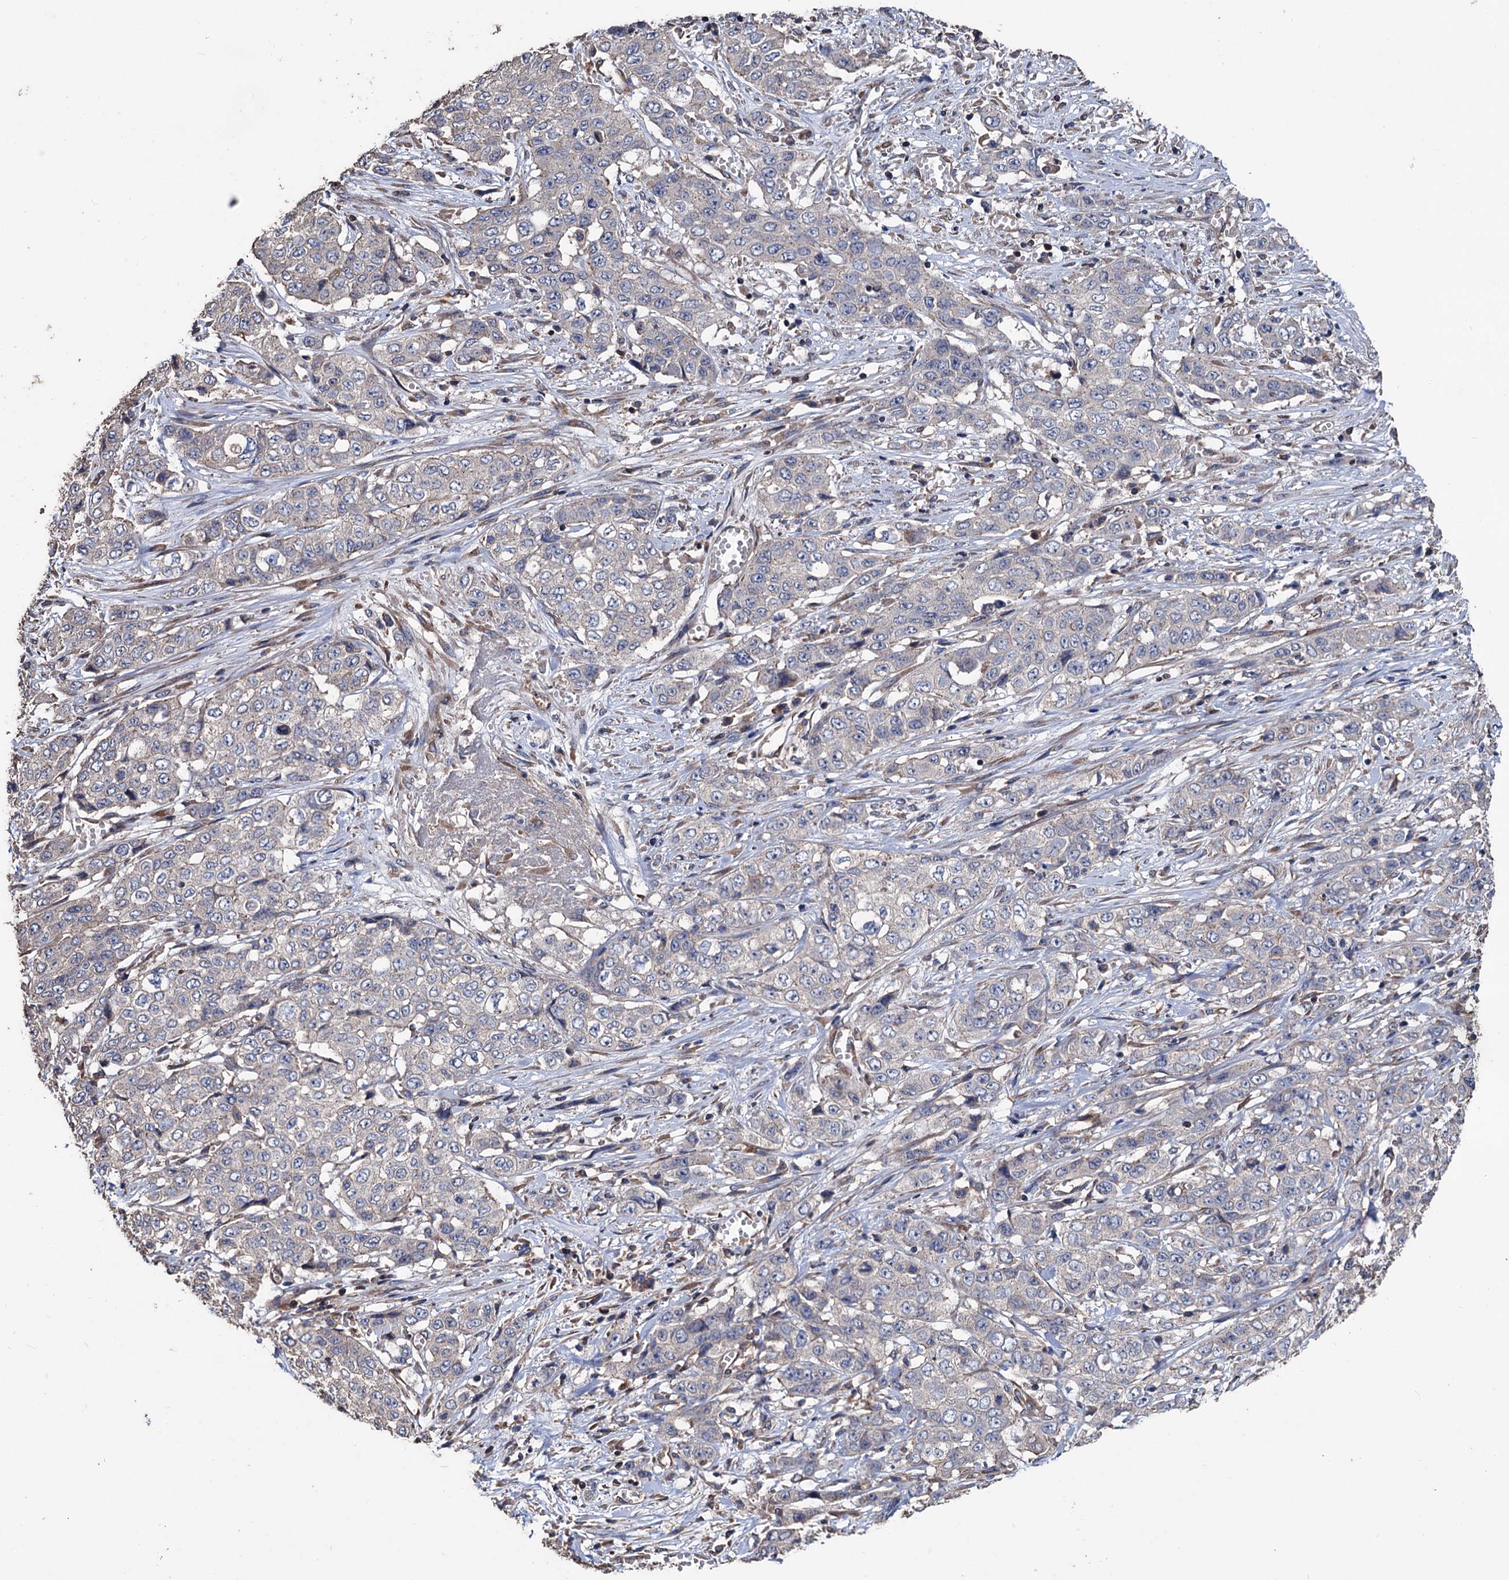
{"staining": {"intensity": "negative", "quantity": "none", "location": "none"}, "tissue": "stomach cancer", "cell_type": "Tumor cells", "image_type": "cancer", "snomed": [{"axis": "morphology", "description": "Adenocarcinoma, NOS"}, {"axis": "topography", "description": "Stomach, upper"}], "caption": "This is an IHC micrograph of stomach cancer (adenocarcinoma). There is no positivity in tumor cells.", "gene": "STING1", "patient": {"sex": "male", "age": 62}}